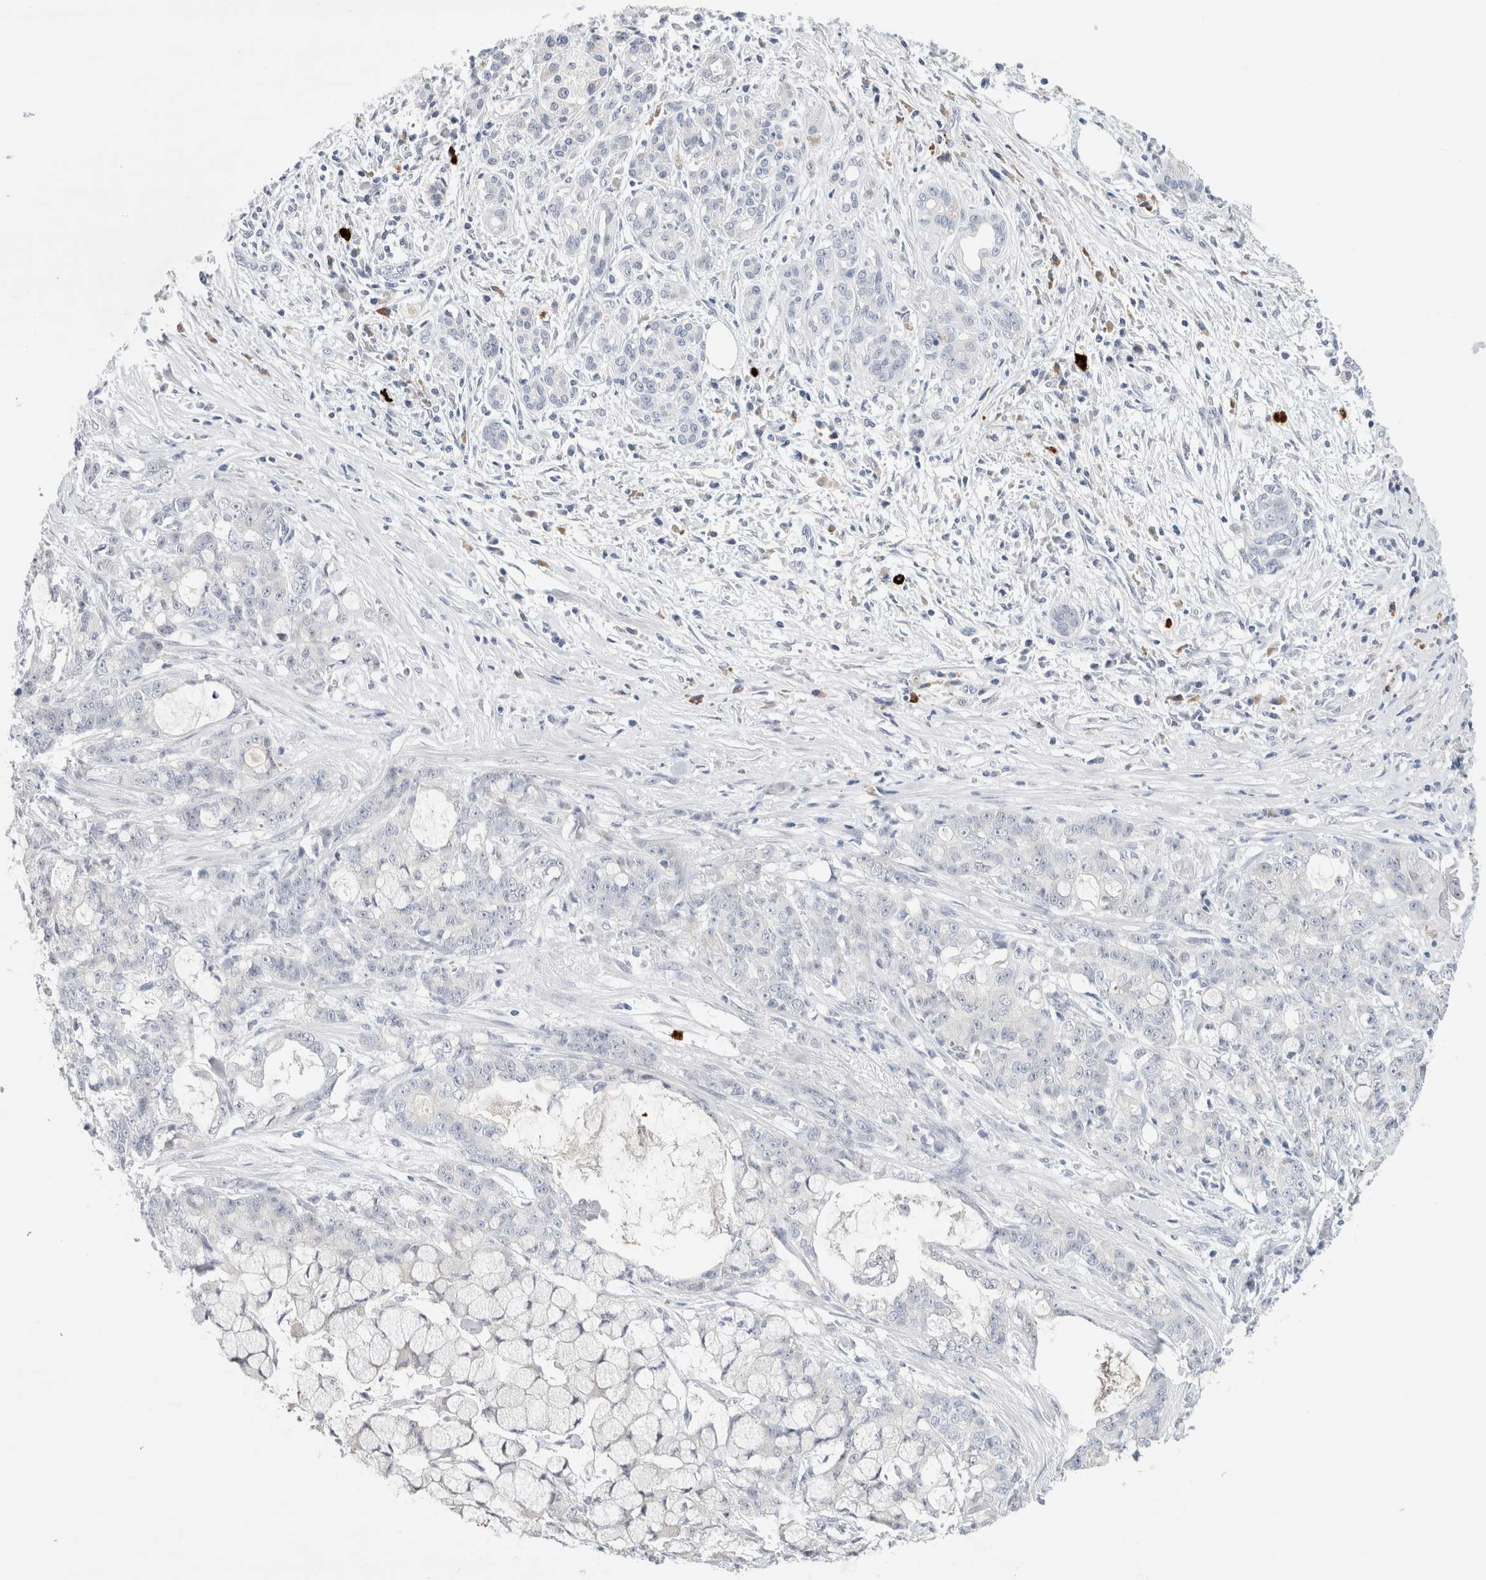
{"staining": {"intensity": "negative", "quantity": "none", "location": "none"}, "tissue": "pancreatic cancer", "cell_type": "Tumor cells", "image_type": "cancer", "snomed": [{"axis": "morphology", "description": "Adenocarcinoma, NOS"}, {"axis": "topography", "description": "Pancreas"}], "caption": "An immunohistochemistry (IHC) photomicrograph of pancreatic adenocarcinoma is shown. There is no staining in tumor cells of pancreatic adenocarcinoma.", "gene": "SLC22A12", "patient": {"sex": "female", "age": 73}}